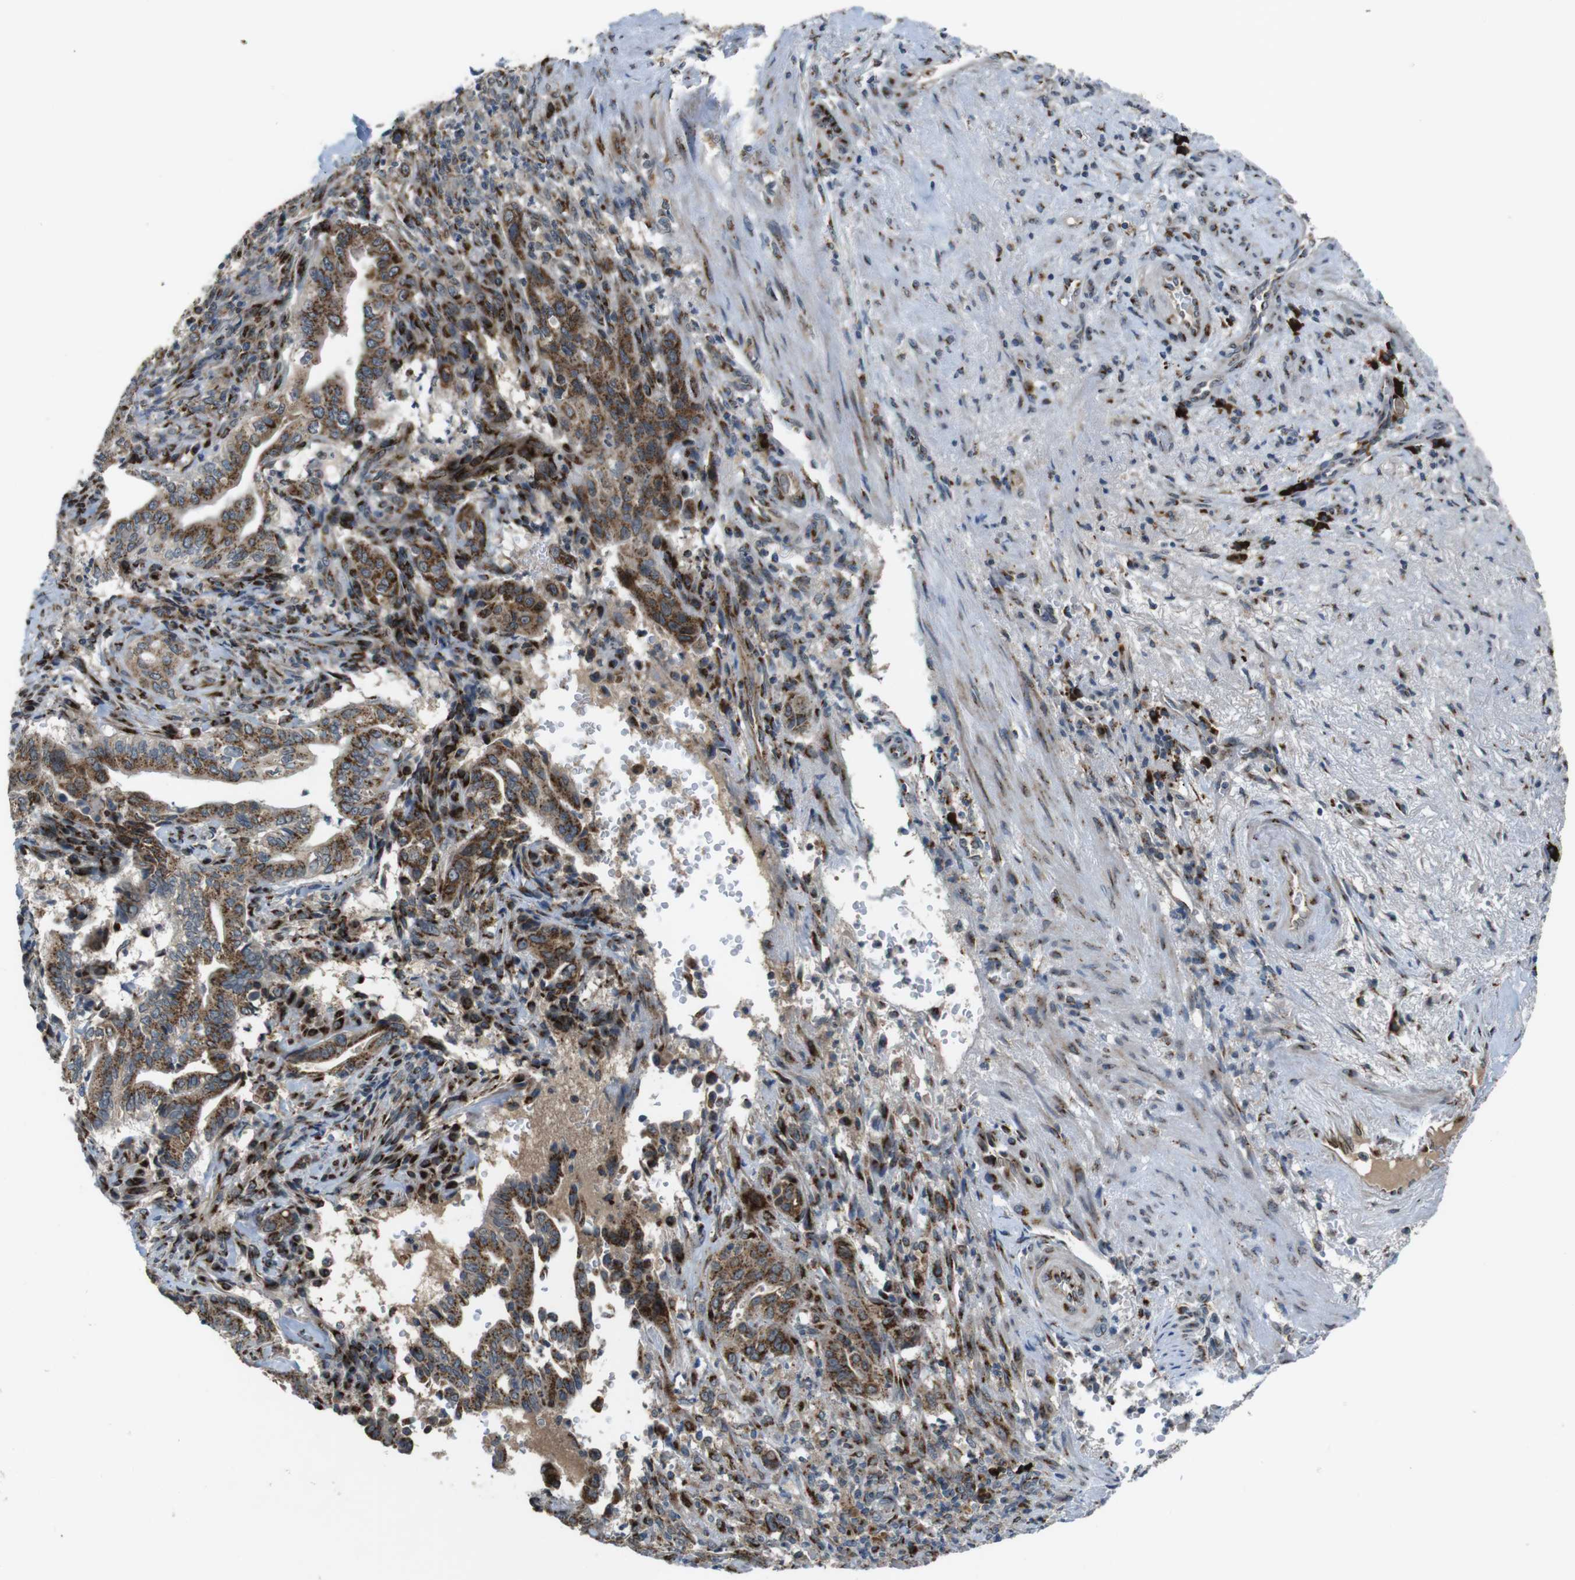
{"staining": {"intensity": "moderate", "quantity": ">75%", "location": "cytoplasmic/membranous"}, "tissue": "liver cancer", "cell_type": "Tumor cells", "image_type": "cancer", "snomed": [{"axis": "morphology", "description": "Cholangiocarcinoma"}, {"axis": "topography", "description": "Liver"}], "caption": "This is a photomicrograph of IHC staining of liver cancer (cholangiocarcinoma), which shows moderate expression in the cytoplasmic/membranous of tumor cells.", "gene": "ZFPL1", "patient": {"sex": "female", "age": 67}}